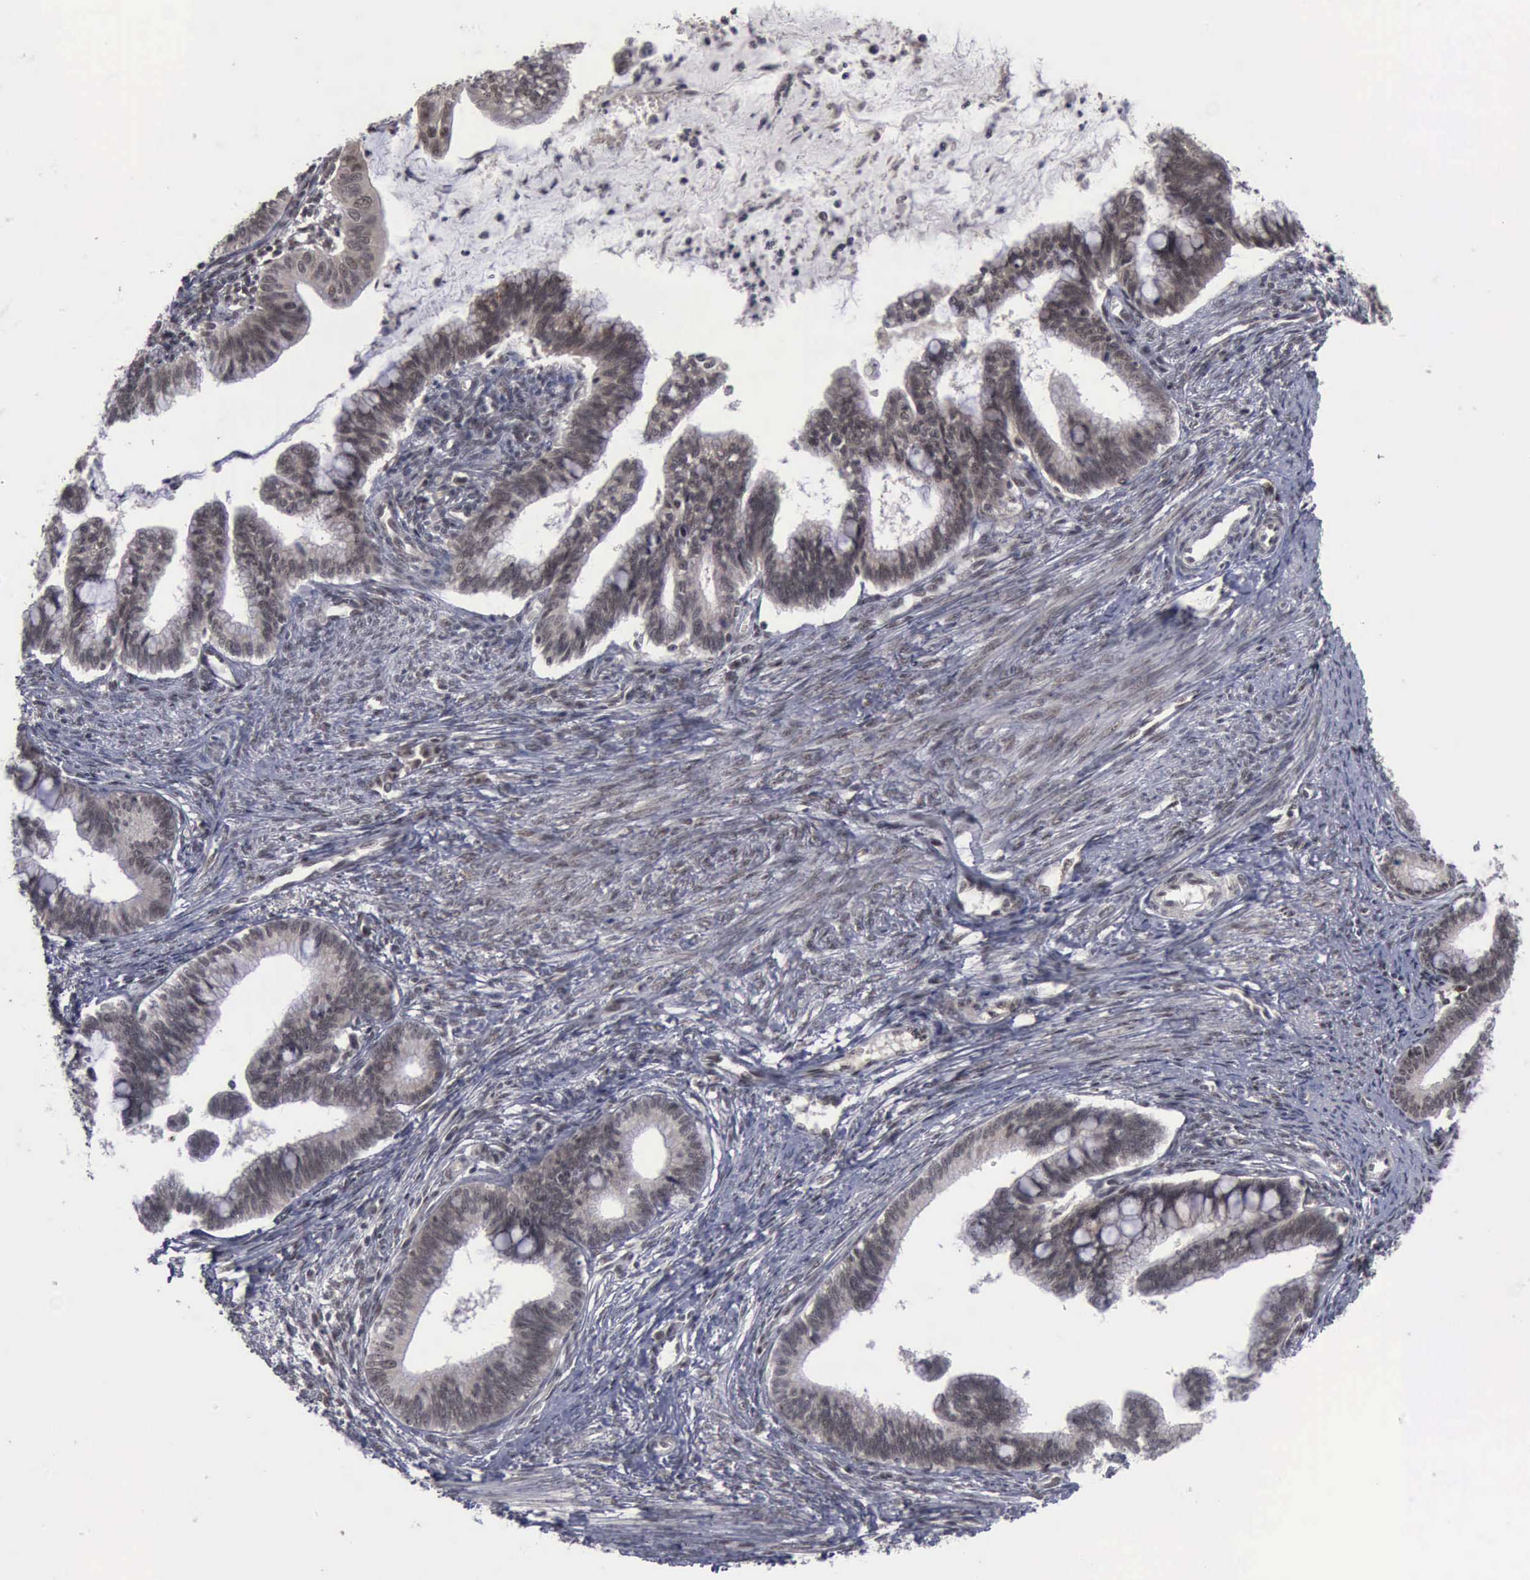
{"staining": {"intensity": "moderate", "quantity": ">75%", "location": "cytoplasmic/membranous,nuclear"}, "tissue": "cervical cancer", "cell_type": "Tumor cells", "image_type": "cancer", "snomed": [{"axis": "morphology", "description": "Adenocarcinoma, NOS"}, {"axis": "topography", "description": "Cervix"}], "caption": "The image reveals staining of cervical adenocarcinoma, revealing moderate cytoplasmic/membranous and nuclear protein expression (brown color) within tumor cells.", "gene": "ATM", "patient": {"sex": "female", "age": 36}}